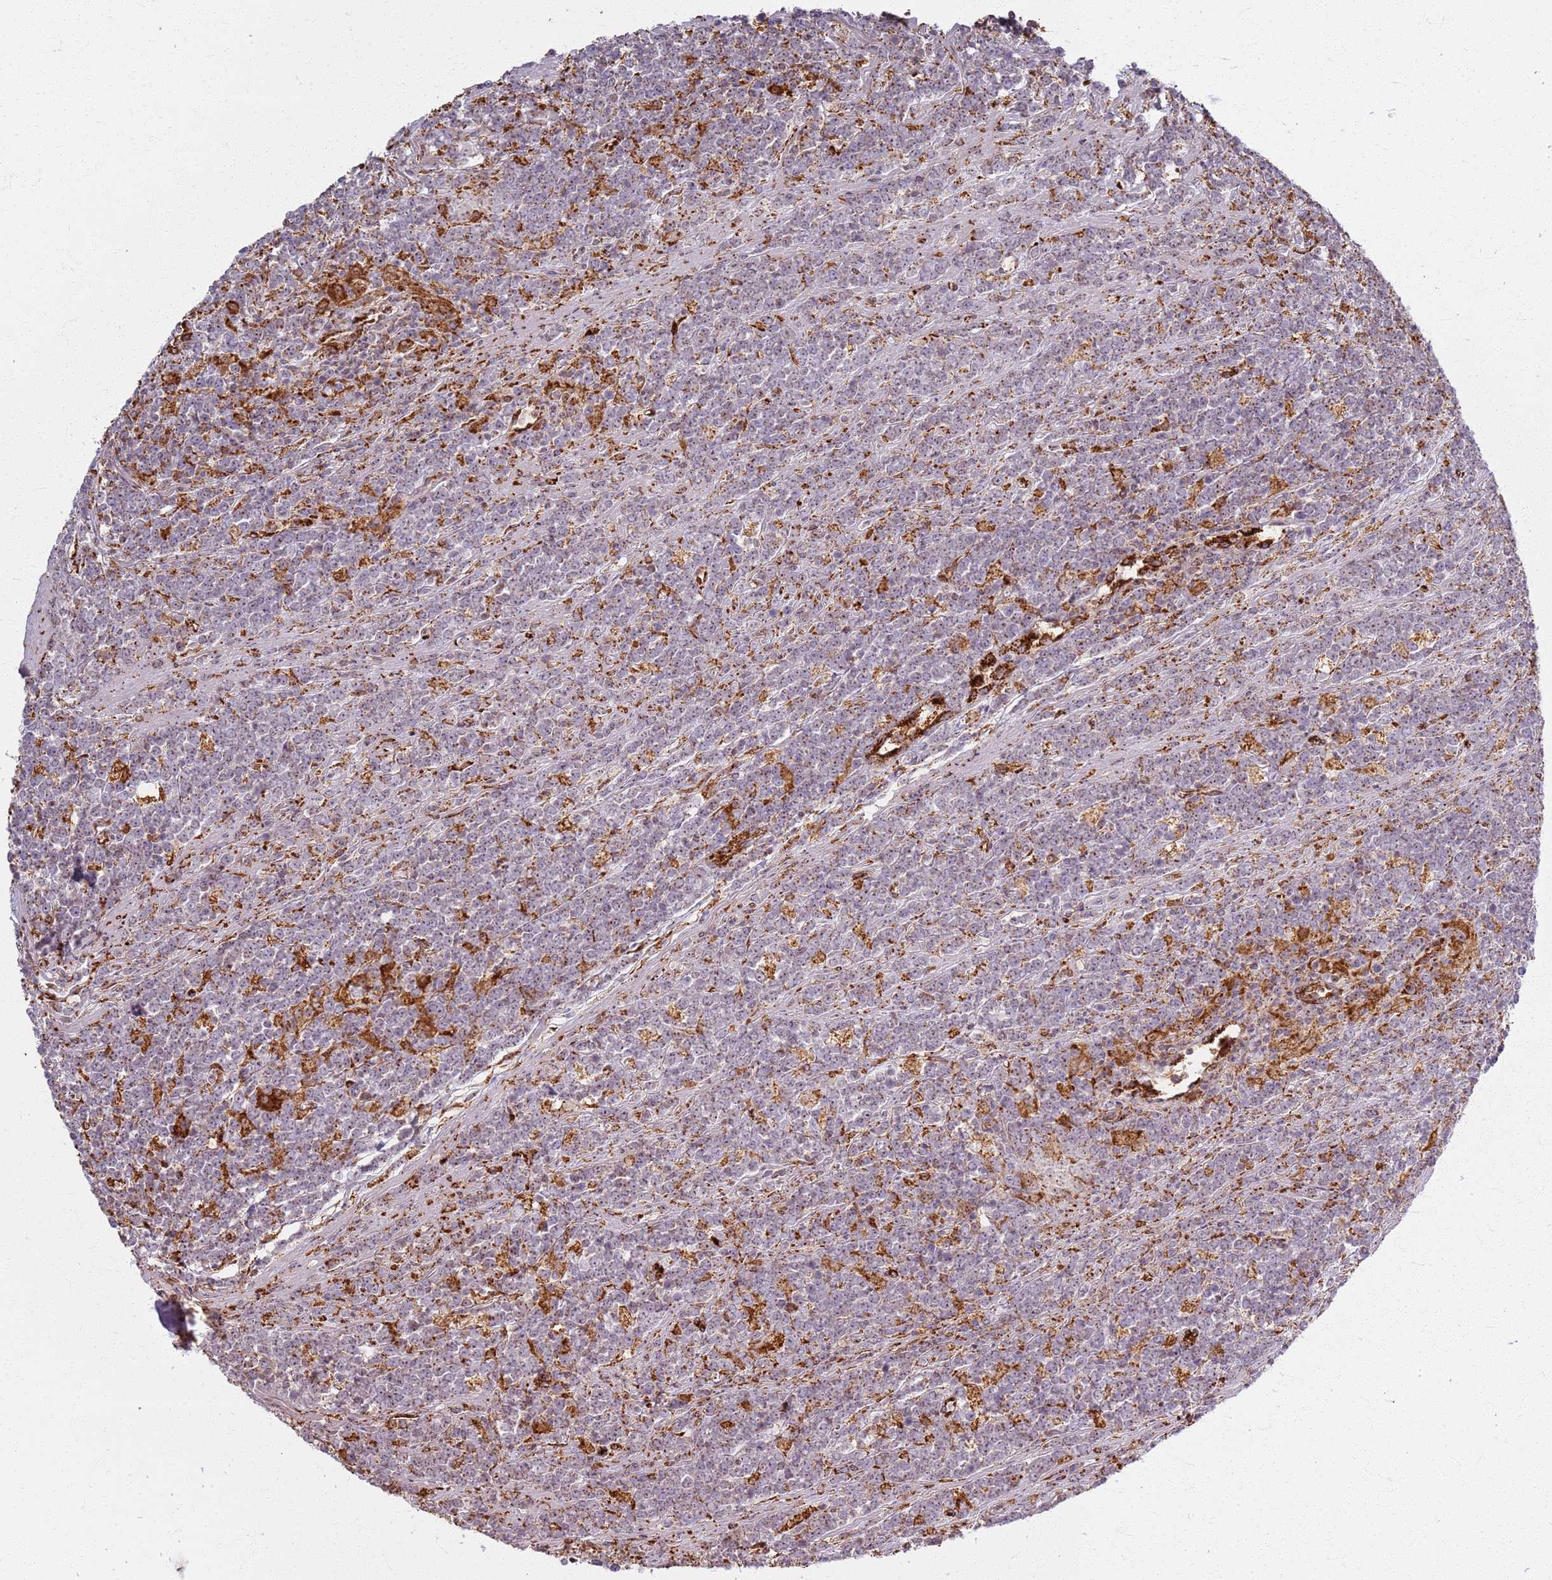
{"staining": {"intensity": "negative", "quantity": "none", "location": "none"}, "tissue": "lymphoma", "cell_type": "Tumor cells", "image_type": "cancer", "snomed": [{"axis": "morphology", "description": "Malignant lymphoma, non-Hodgkin's type, High grade"}, {"axis": "topography", "description": "Small intestine"}, {"axis": "topography", "description": "Colon"}], "caption": "Micrograph shows no significant protein expression in tumor cells of malignant lymphoma, non-Hodgkin's type (high-grade).", "gene": "KRI1", "patient": {"sex": "male", "age": 8}}